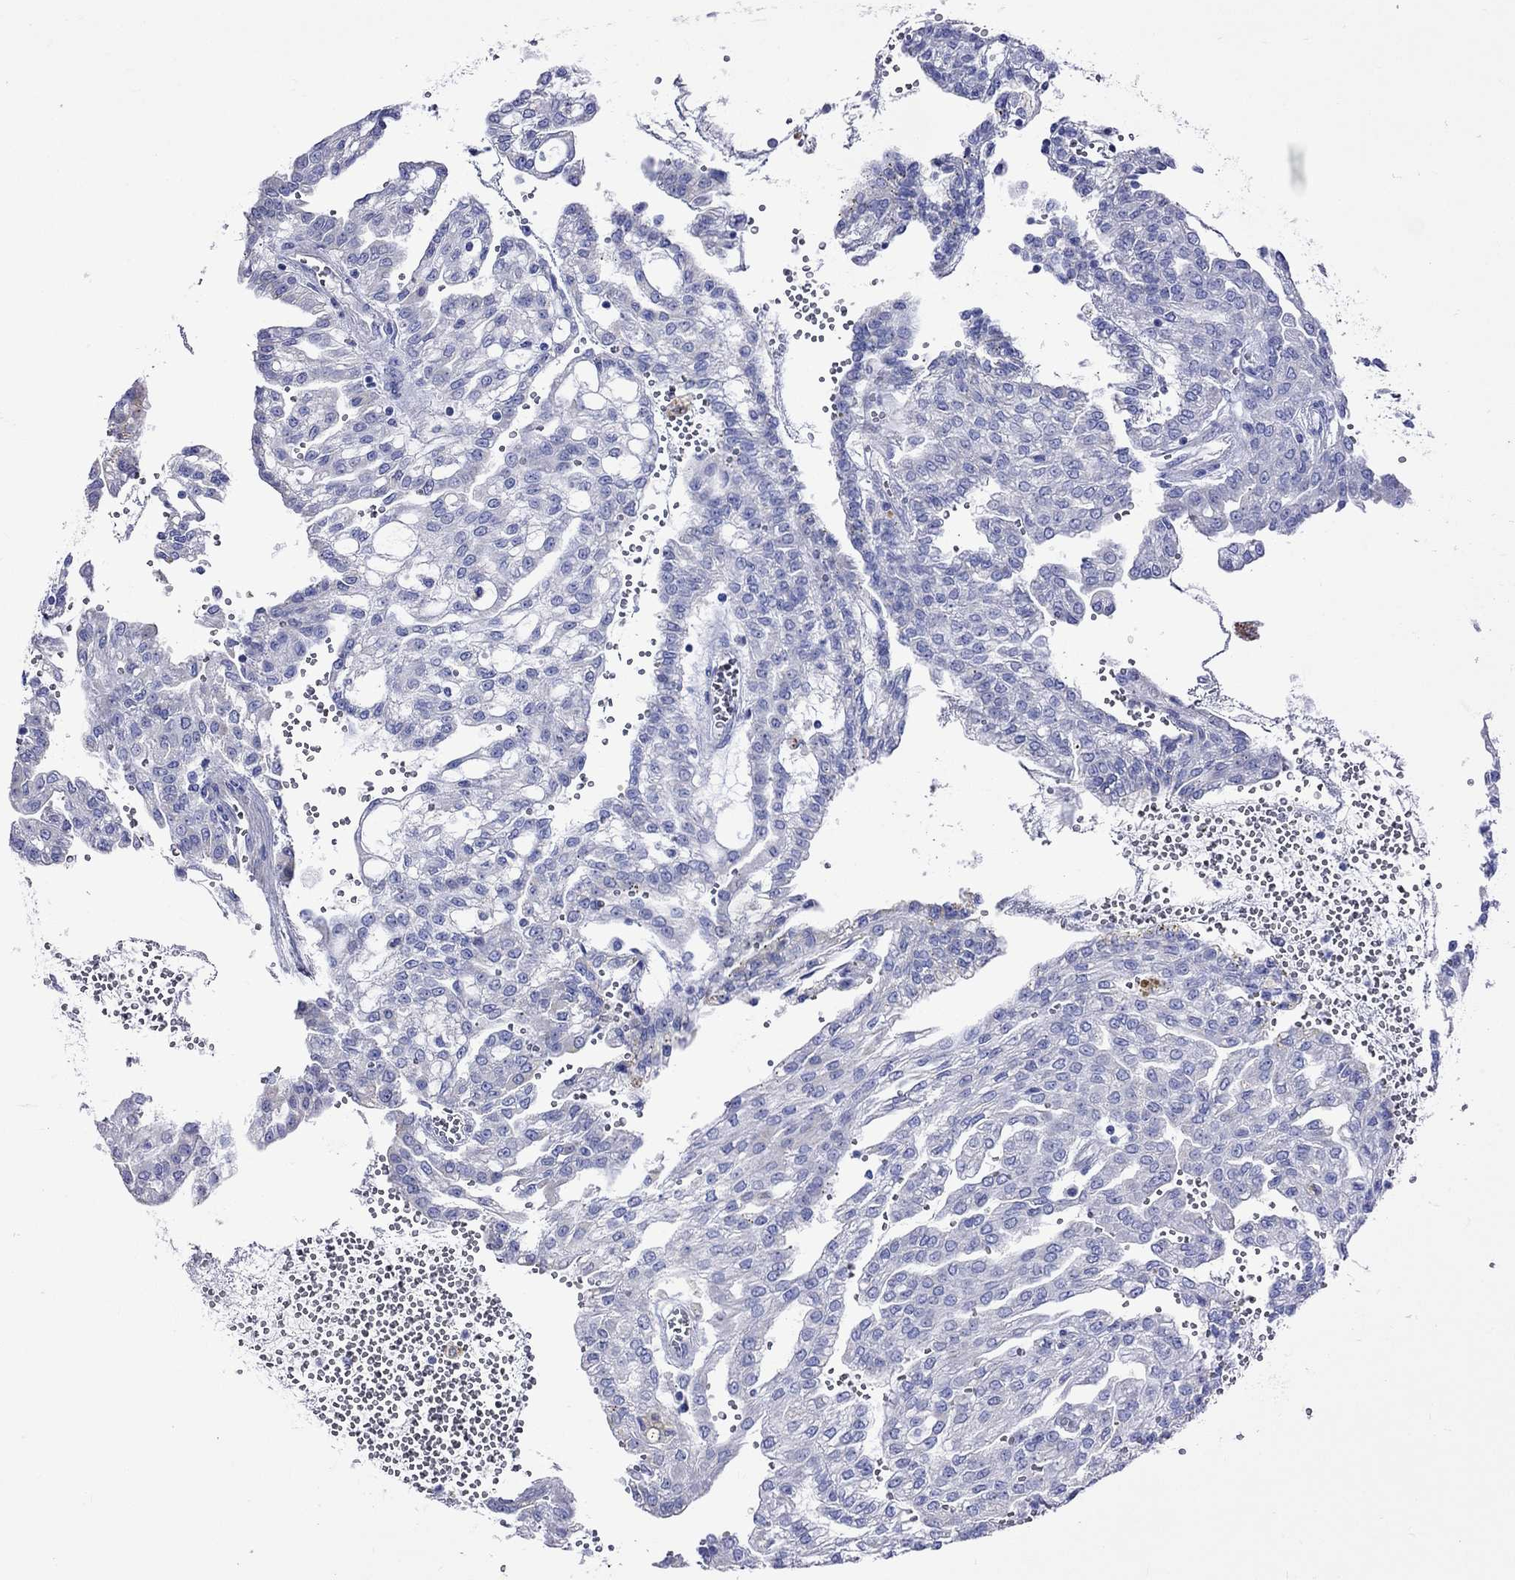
{"staining": {"intensity": "negative", "quantity": "none", "location": "none"}, "tissue": "renal cancer", "cell_type": "Tumor cells", "image_type": "cancer", "snomed": [{"axis": "morphology", "description": "Adenocarcinoma, NOS"}, {"axis": "topography", "description": "Kidney"}], "caption": "The micrograph exhibits no staining of tumor cells in renal cancer.", "gene": "TDRD1", "patient": {"sex": "male", "age": 63}}